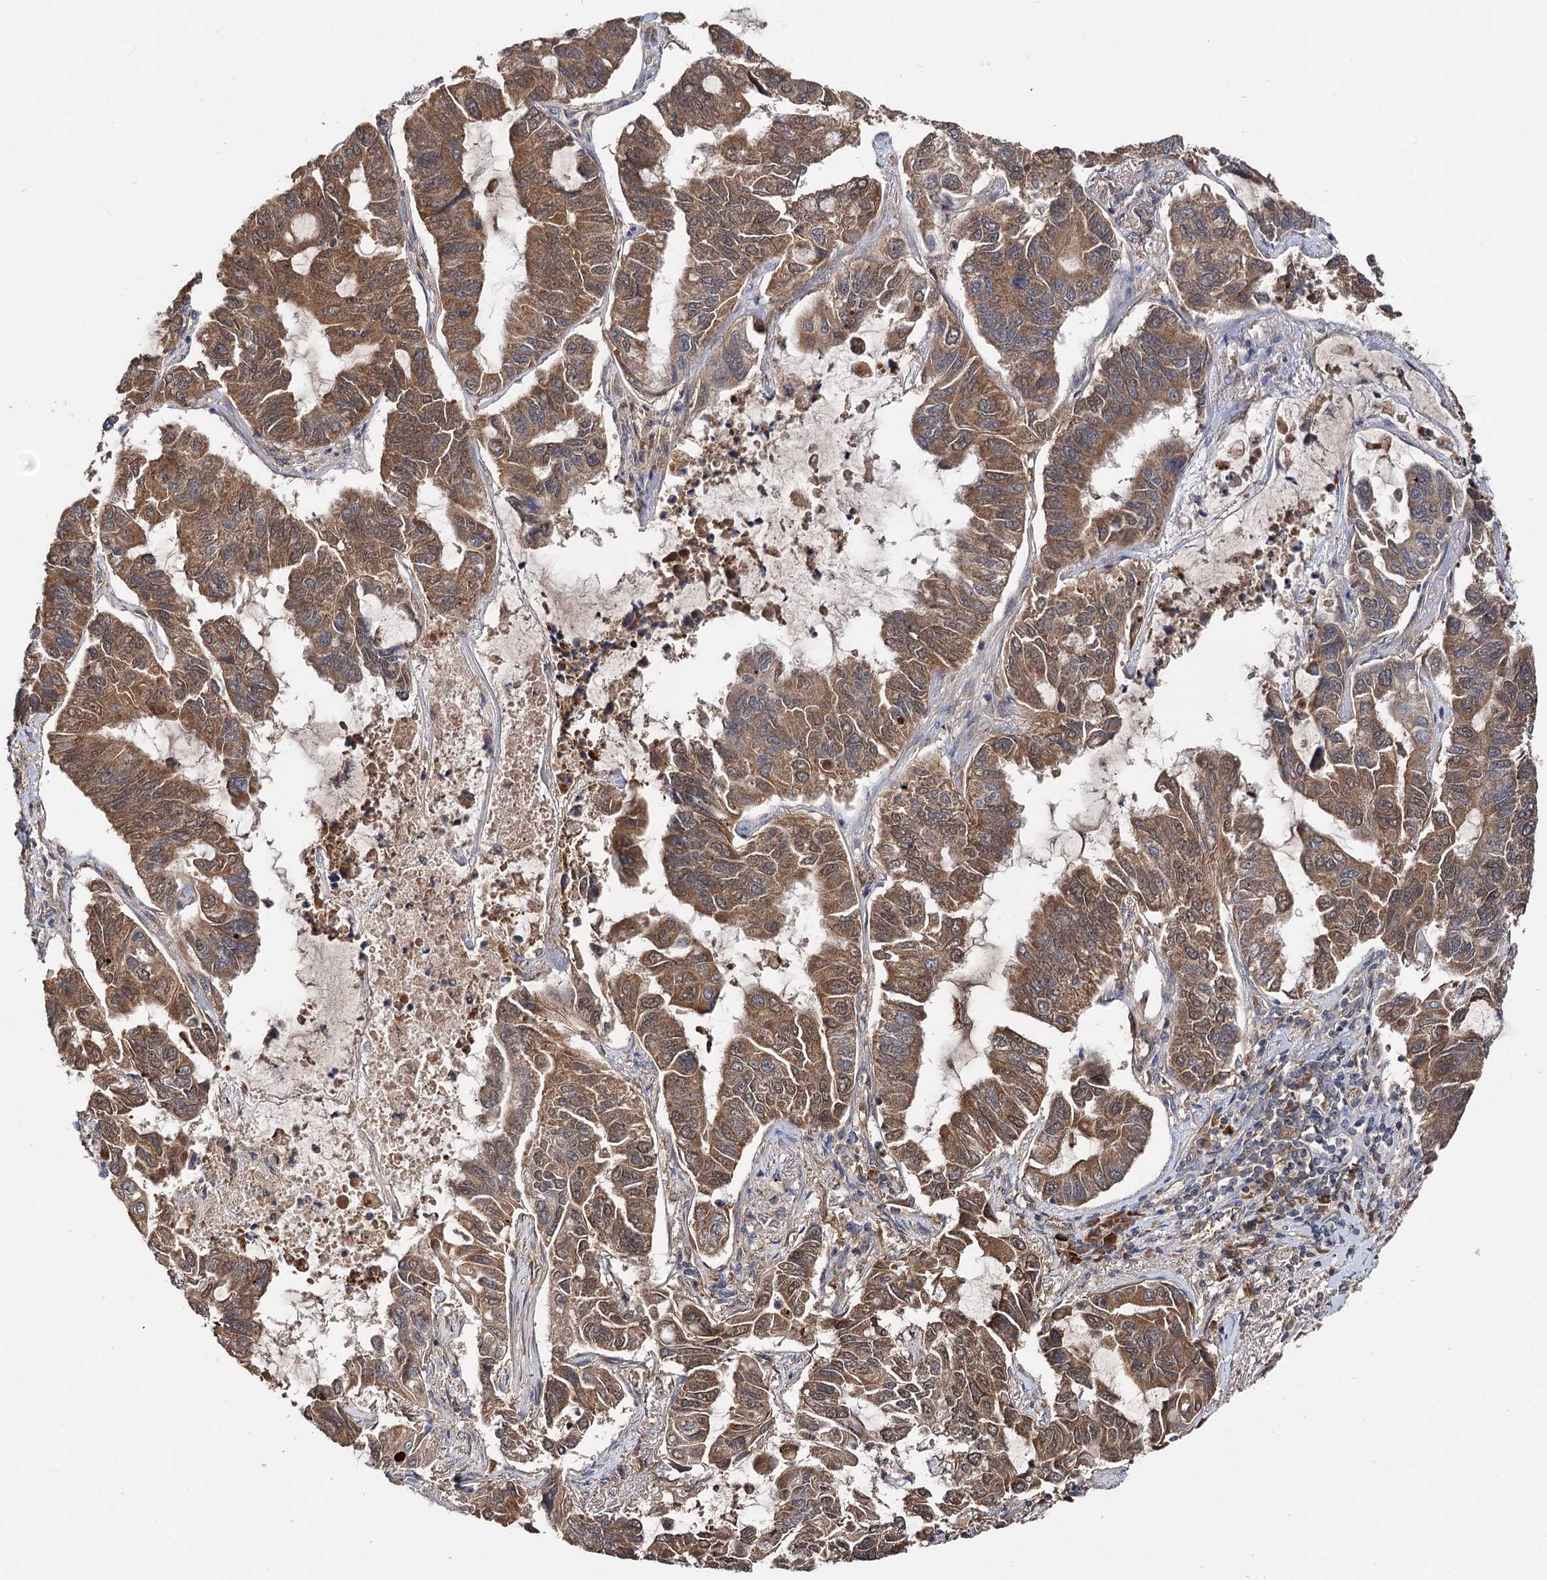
{"staining": {"intensity": "moderate", "quantity": ">75%", "location": "cytoplasmic/membranous"}, "tissue": "lung cancer", "cell_type": "Tumor cells", "image_type": "cancer", "snomed": [{"axis": "morphology", "description": "Adenocarcinoma, NOS"}, {"axis": "topography", "description": "Lung"}], "caption": "Immunohistochemical staining of human lung adenocarcinoma shows medium levels of moderate cytoplasmic/membranous expression in approximately >75% of tumor cells.", "gene": "TEX9", "patient": {"sex": "male", "age": 64}}